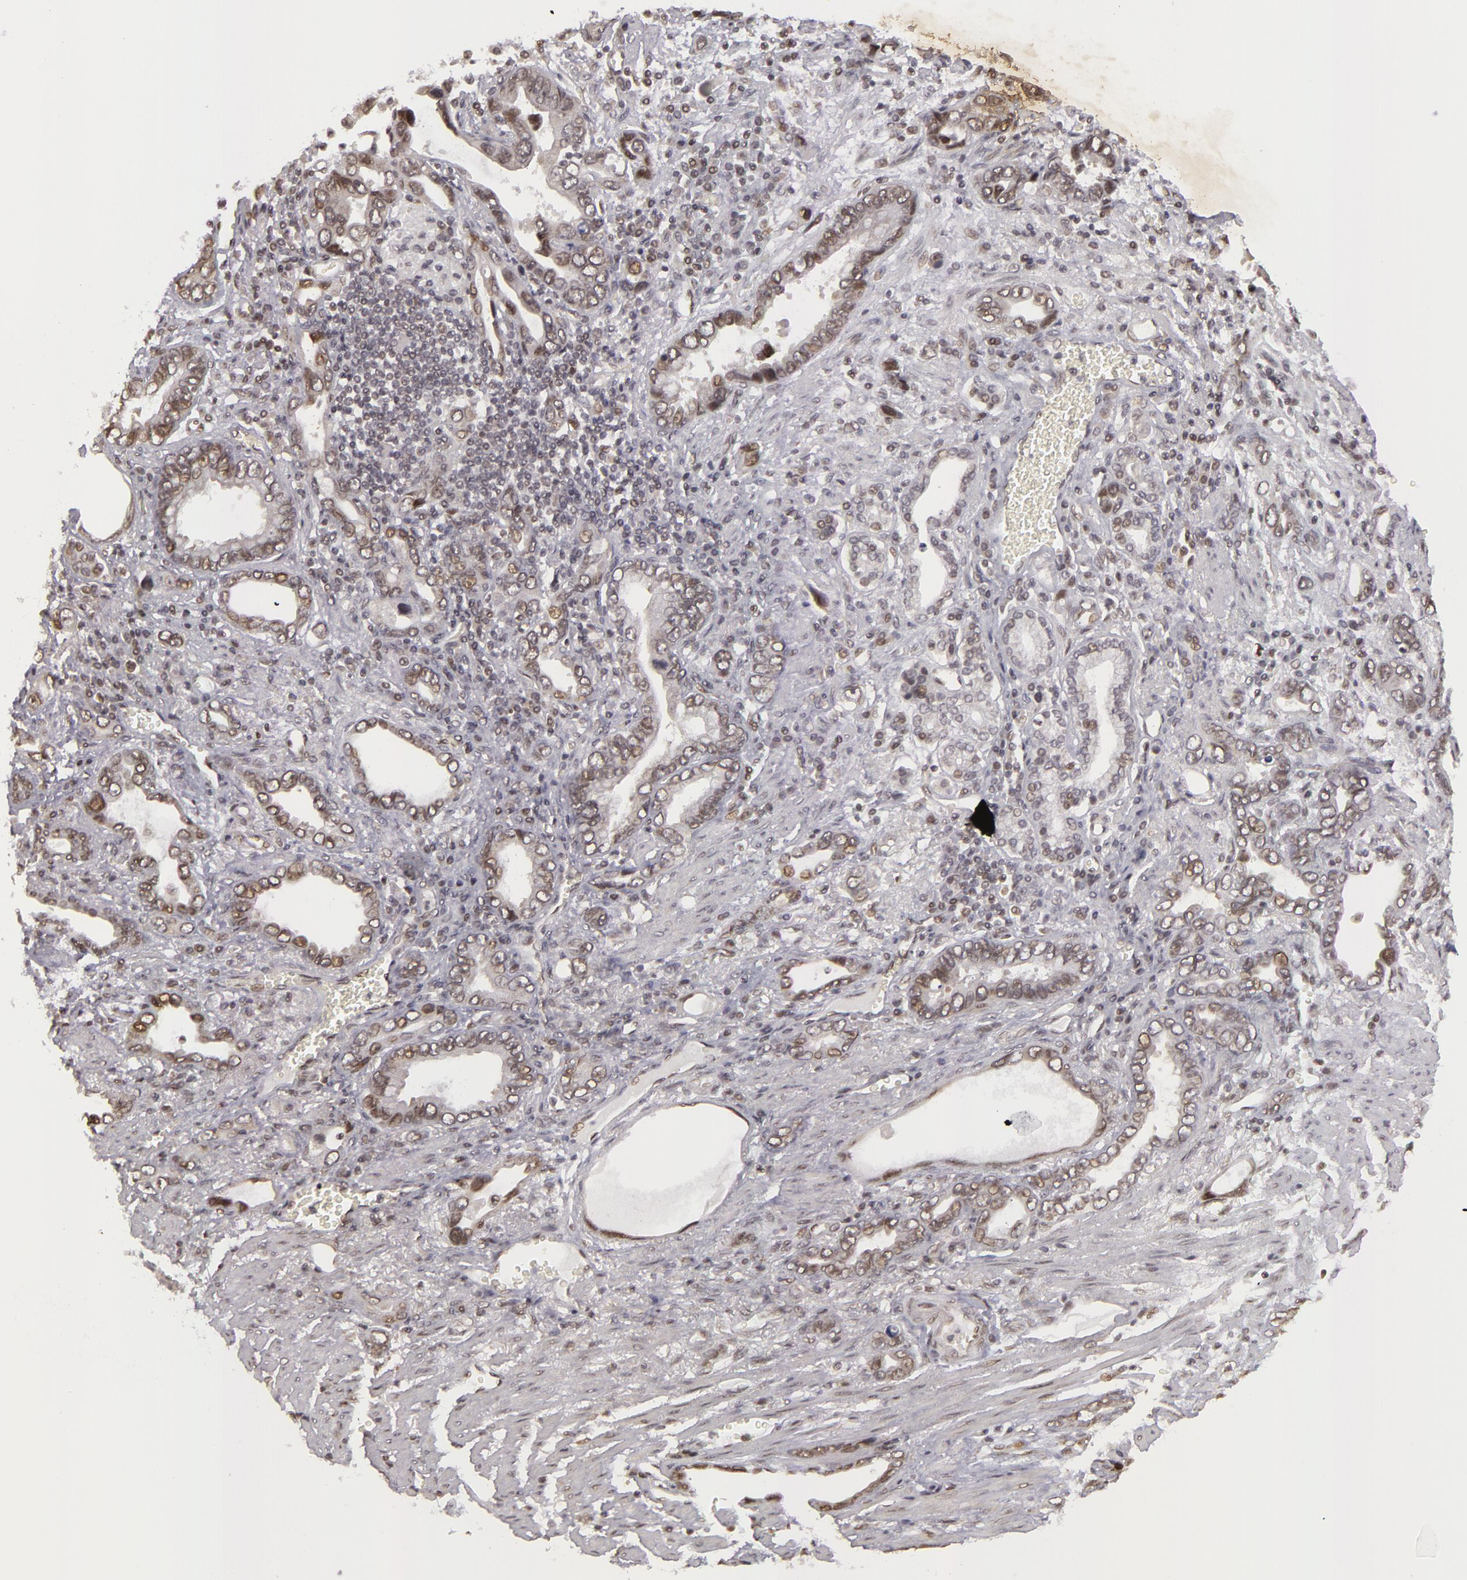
{"staining": {"intensity": "moderate", "quantity": "25%-75%", "location": "nuclear"}, "tissue": "stomach cancer", "cell_type": "Tumor cells", "image_type": "cancer", "snomed": [{"axis": "morphology", "description": "Adenocarcinoma, NOS"}, {"axis": "topography", "description": "Stomach"}], "caption": "Immunohistochemistry histopathology image of neoplastic tissue: human adenocarcinoma (stomach) stained using IHC shows medium levels of moderate protein expression localized specifically in the nuclear of tumor cells, appearing as a nuclear brown color.", "gene": "ZNF133", "patient": {"sex": "male", "age": 78}}